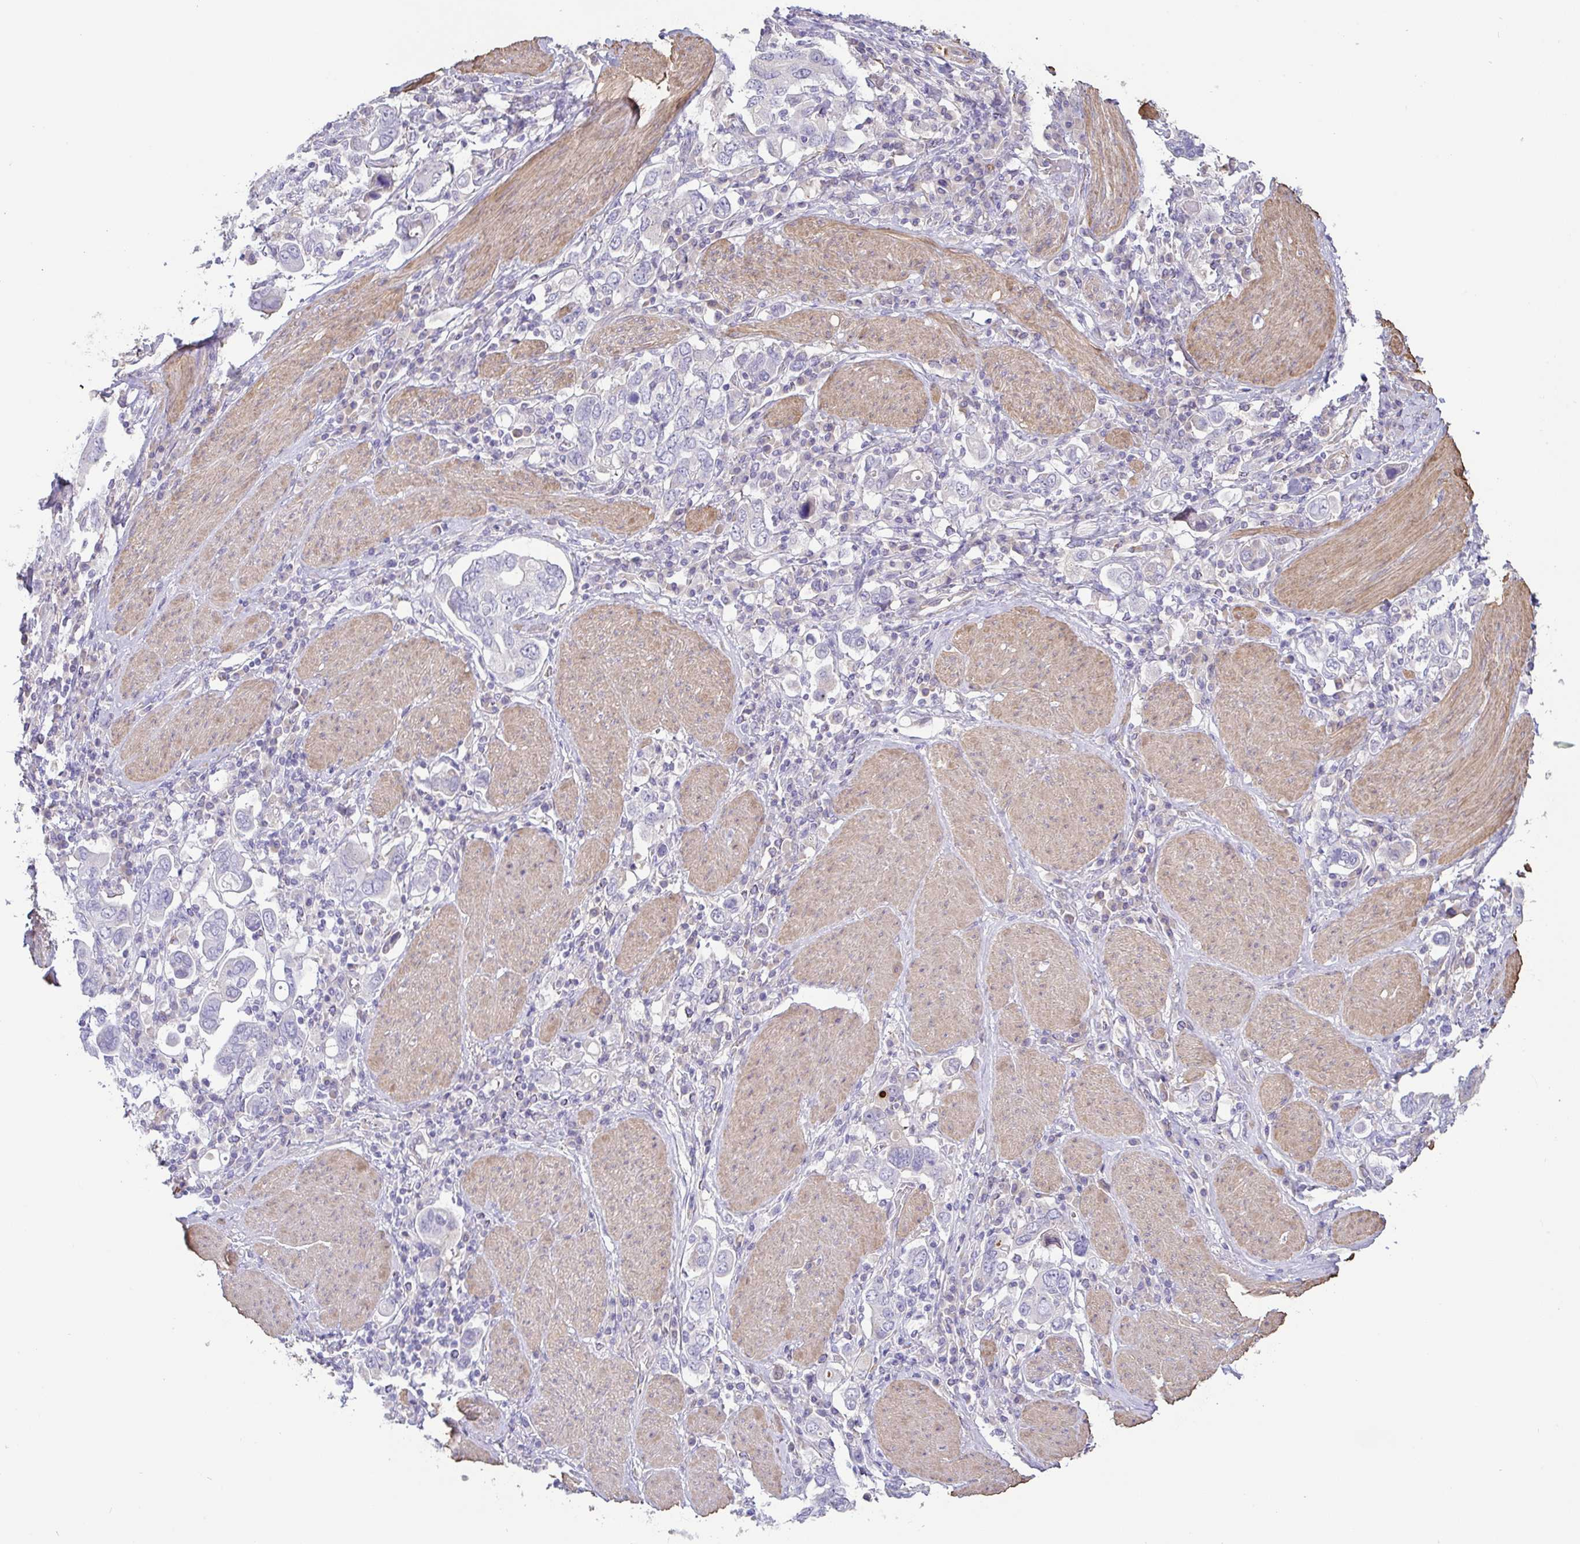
{"staining": {"intensity": "negative", "quantity": "none", "location": "none"}, "tissue": "stomach cancer", "cell_type": "Tumor cells", "image_type": "cancer", "snomed": [{"axis": "morphology", "description": "Adenocarcinoma, NOS"}, {"axis": "topography", "description": "Stomach, upper"}], "caption": "High magnification brightfield microscopy of stomach cancer (adenocarcinoma) stained with DAB (3,3'-diaminobenzidine) (brown) and counterstained with hematoxylin (blue): tumor cells show no significant staining.", "gene": "PYGM", "patient": {"sex": "male", "age": 62}}